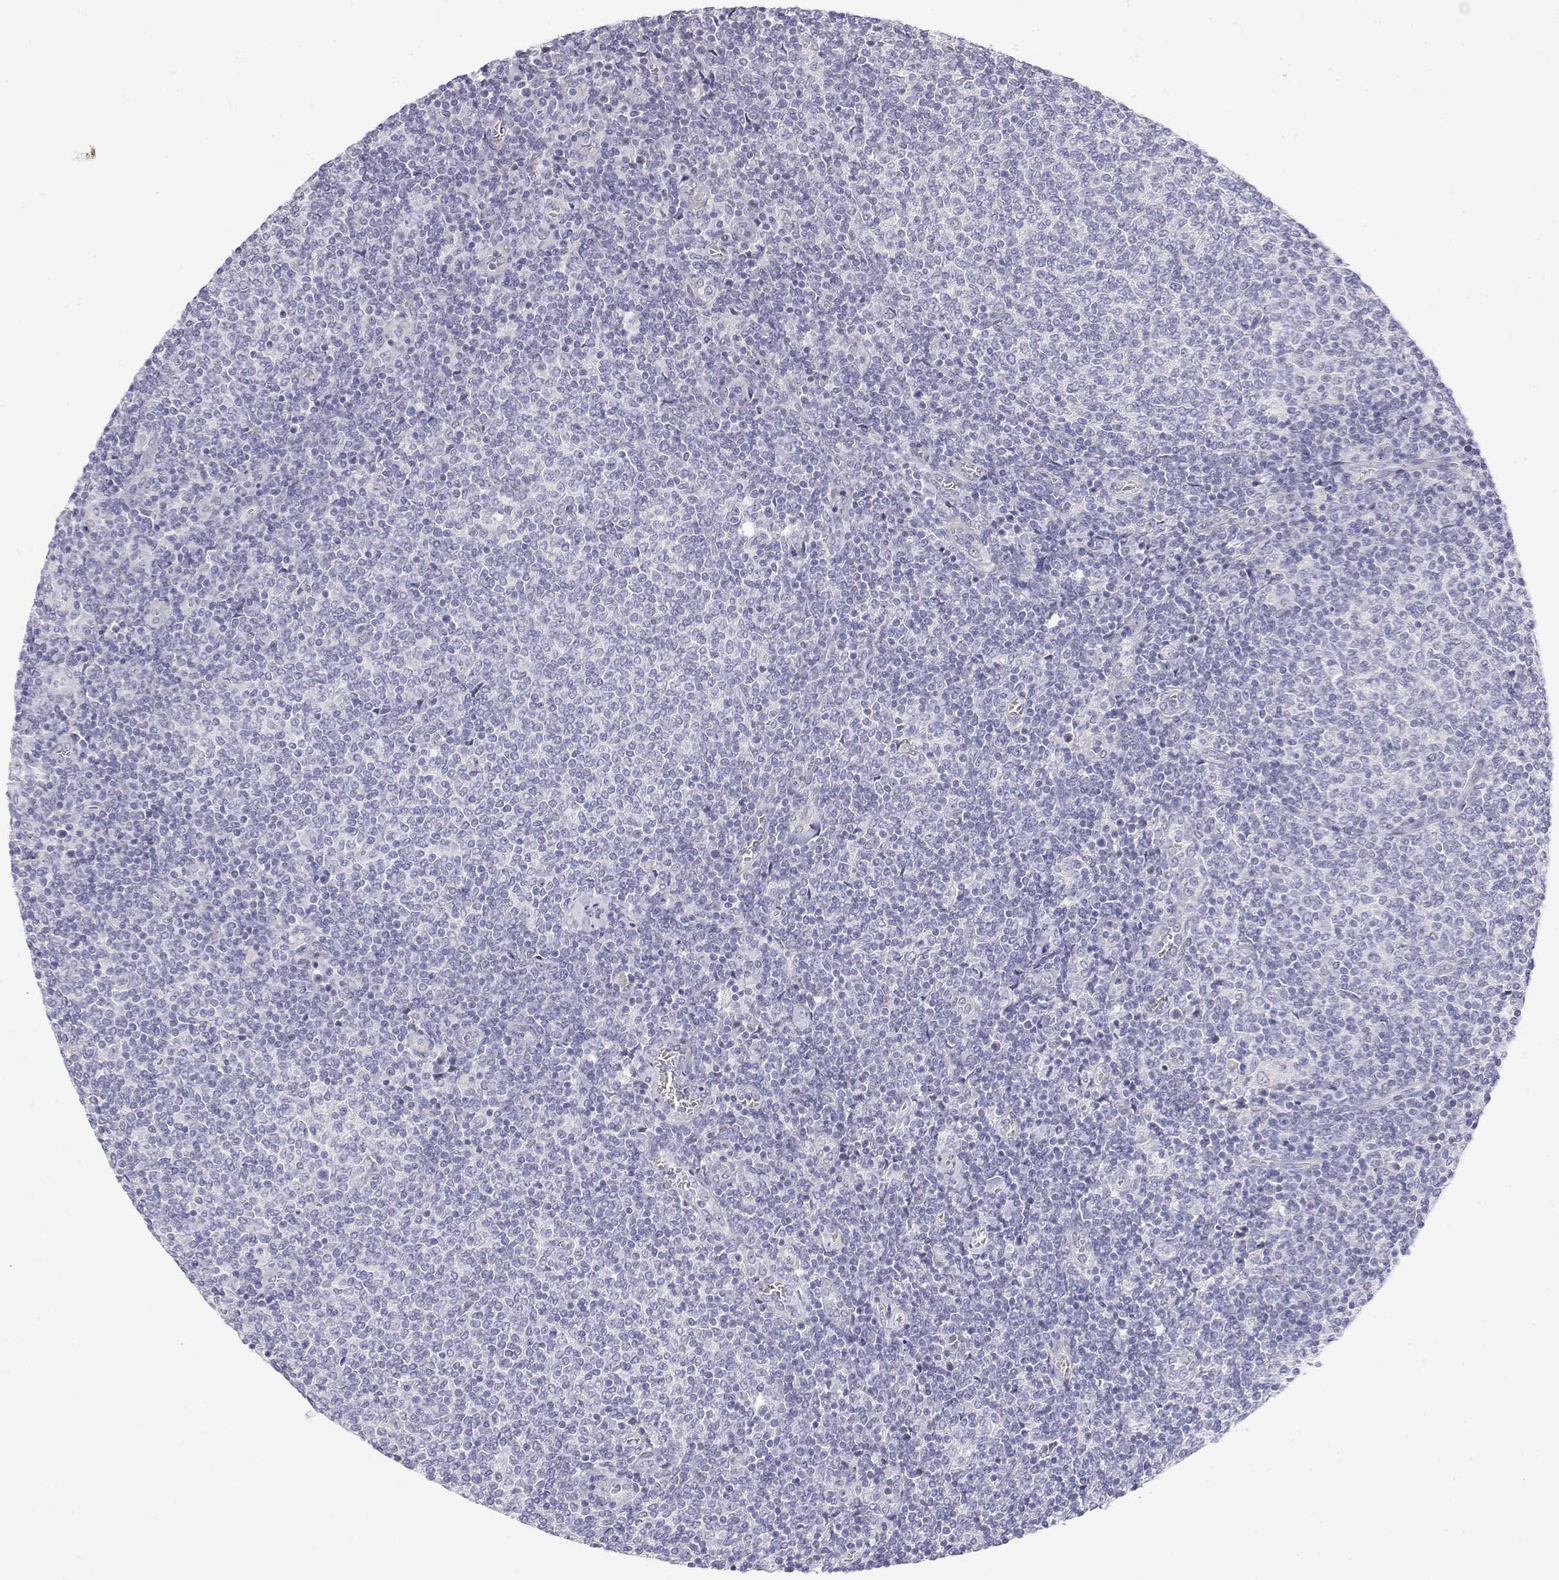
{"staining": {"intensity": "negative", "quantity": "none", "location": "none"}, "tissue": "lymphoma", "cell_type": "Tumor cells", "image_type": "cancer", "snomed": [{"axis": "morphology", "description": "Malignant lymphoma, non-Hodgkin's type, Low grade"}, {"axis": "topography", "description": "Lymph node"}], "caption": "Tumor cells are negative for protein expression in human lymphoma.", "gene": "MISP", "patient": {"sex": "male", "age": 52}}